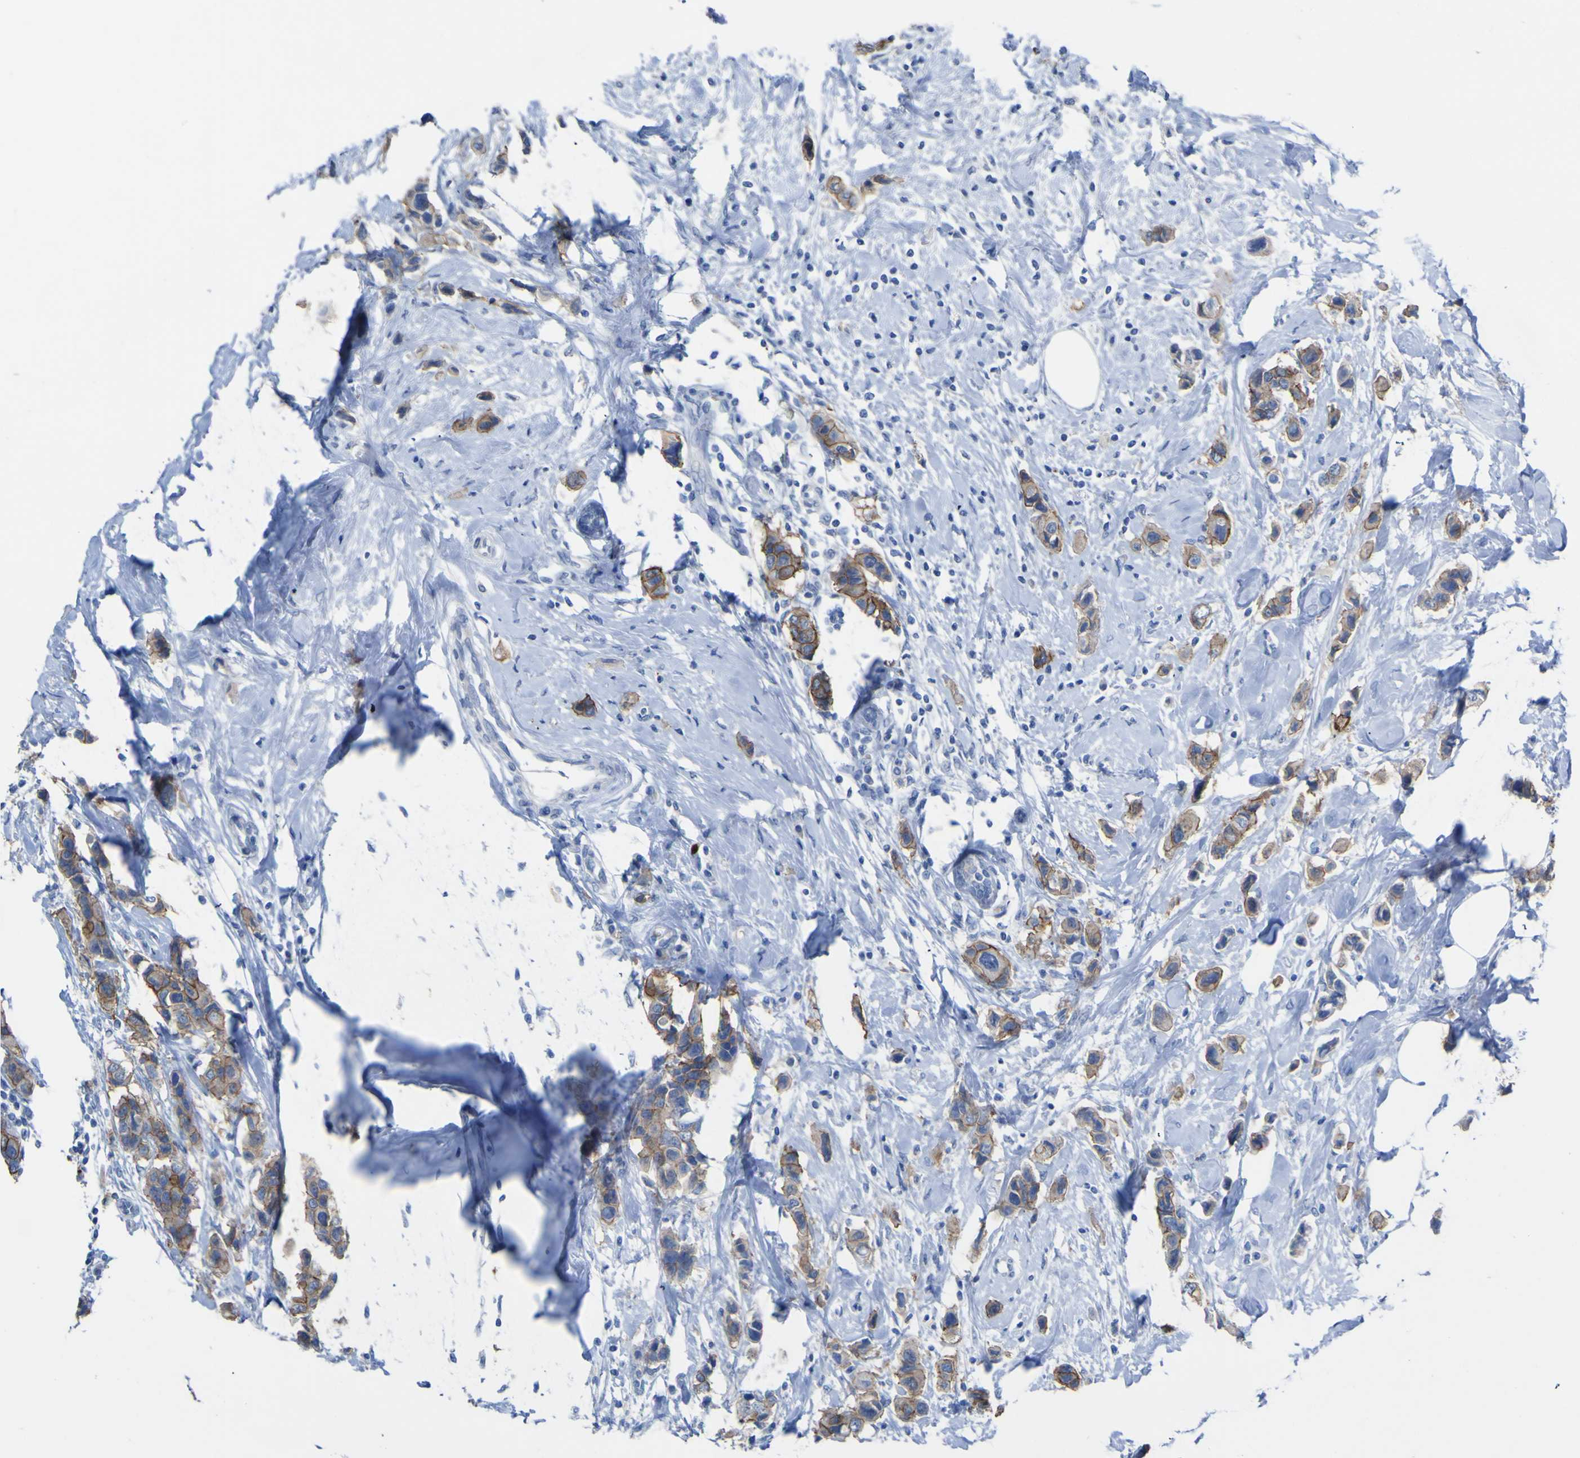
{"staining": {"intensity": "moderate", "quantity": "25%-75%", "location": "cytoplasmic/membranous"}, "tissue": "breast cancer", "cell_type": "Tumor cells", "image_type": "cancer", "snomed": [{"axis": "morphology", "description": "Normal tissue, NOS"}, {"axis": "morphology", "description": "Duct carcinoma"}, {"axis": "topography", "description": "Breast"}], "caption": "This photomicrograph reveals IHC staining of breast cancer (infiltrating ductal carcinoma), with medium moderate cytoplasmic/membranous staining in about 25%-75% of tumor cells.", "gene": "GCM1", "patient": {"sex": "female", "age": 50}}